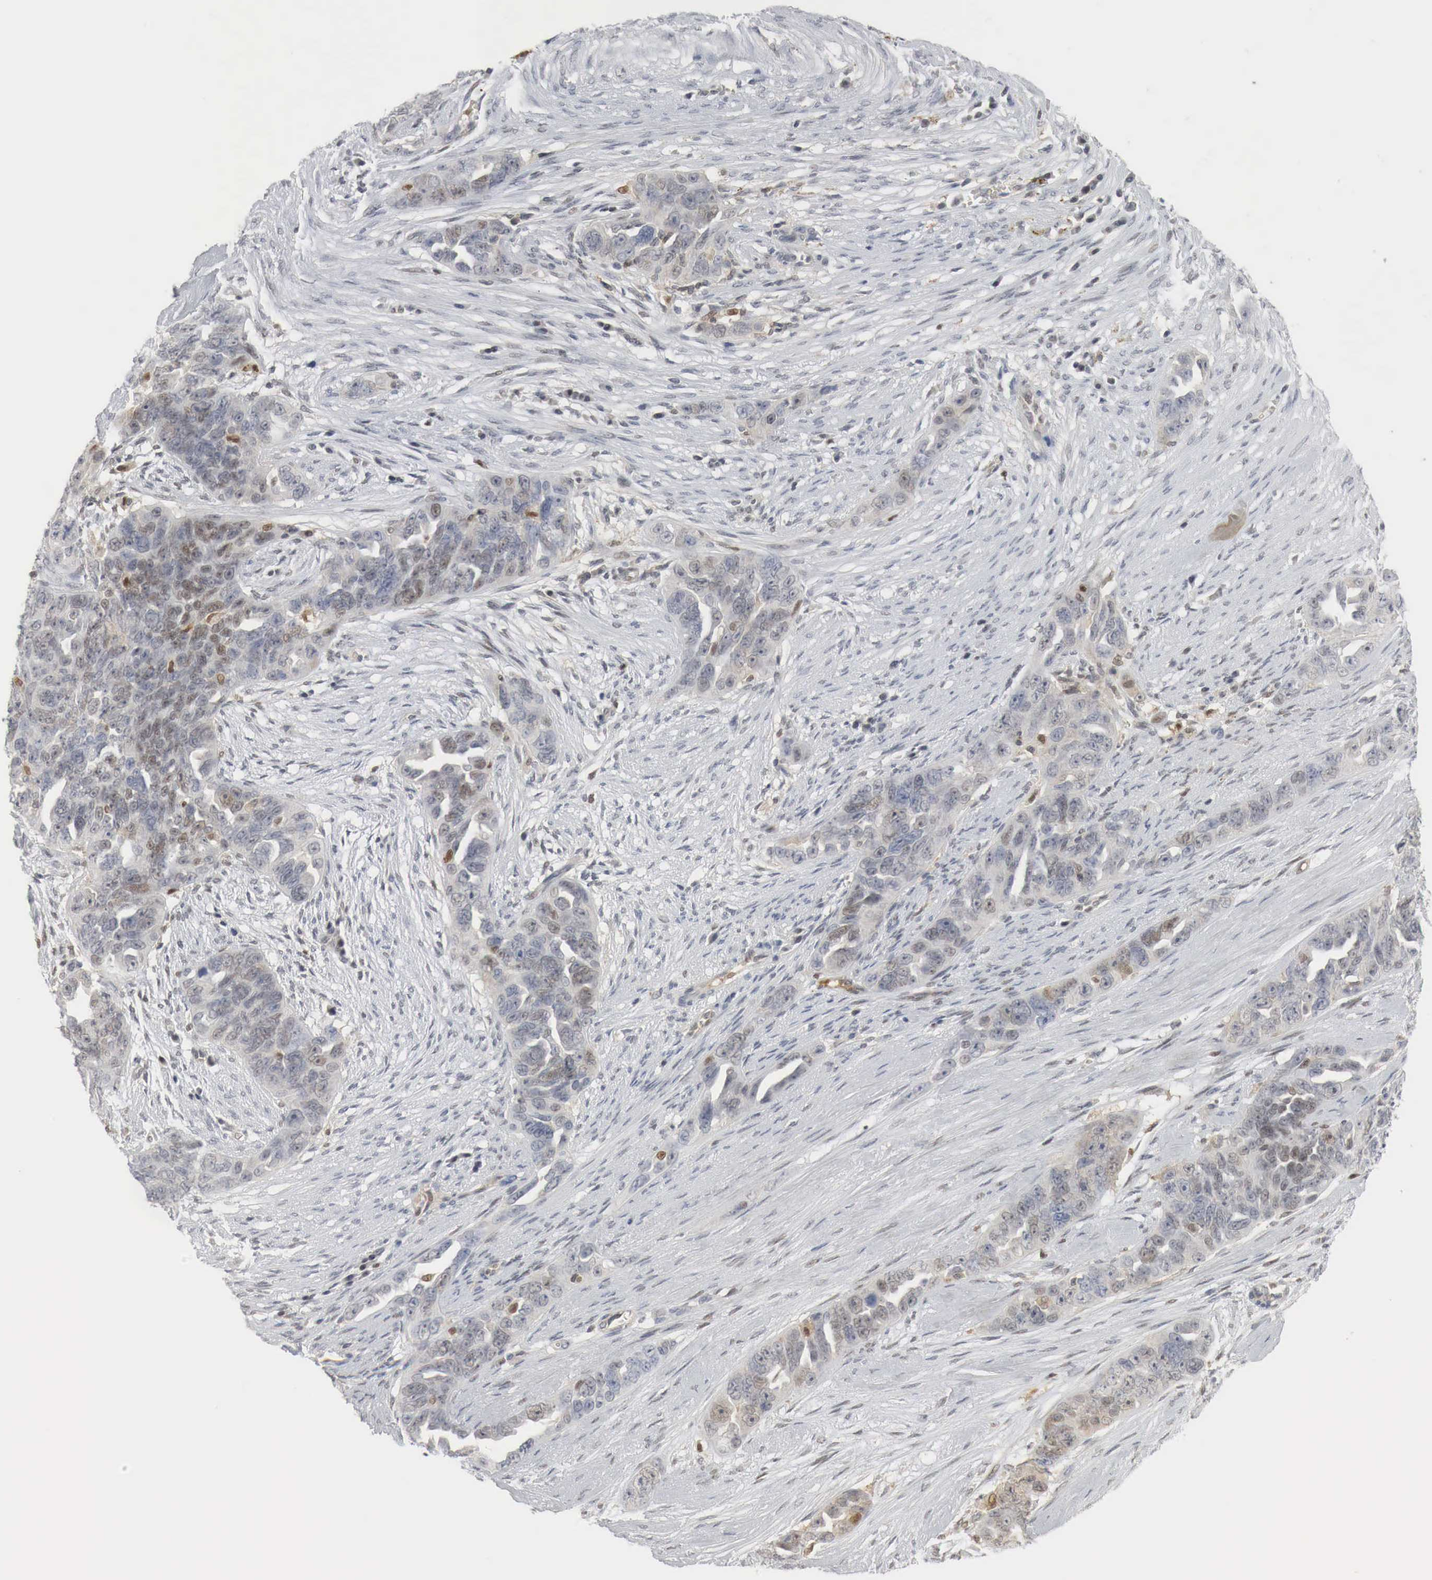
{"staining": {"intensity": "weak", "quantity": "<25%", "location": "cytoplasmic/membranous,nuclear"}, "tissue": "ovarian cancer", "cell_type": "Tumor cells", "image_type": "cancer", "snomed": [{"axis": "morphology", "description": "Cystadenocarcinoma, serous, NOS"}, {"axis": "topography", "description": "Ovary"}], "caption": "High magnification brightfield microscopy of ovarian cancer (serous cystadenocarcinoma) stained with DAB (3,3'-diaminobenzidine) (brown) and counterstained with hematoxylin (blue): tumor cells show no significant positivity.", "gene": "MYC", "patient": {"sex": "female", "age": 63}}